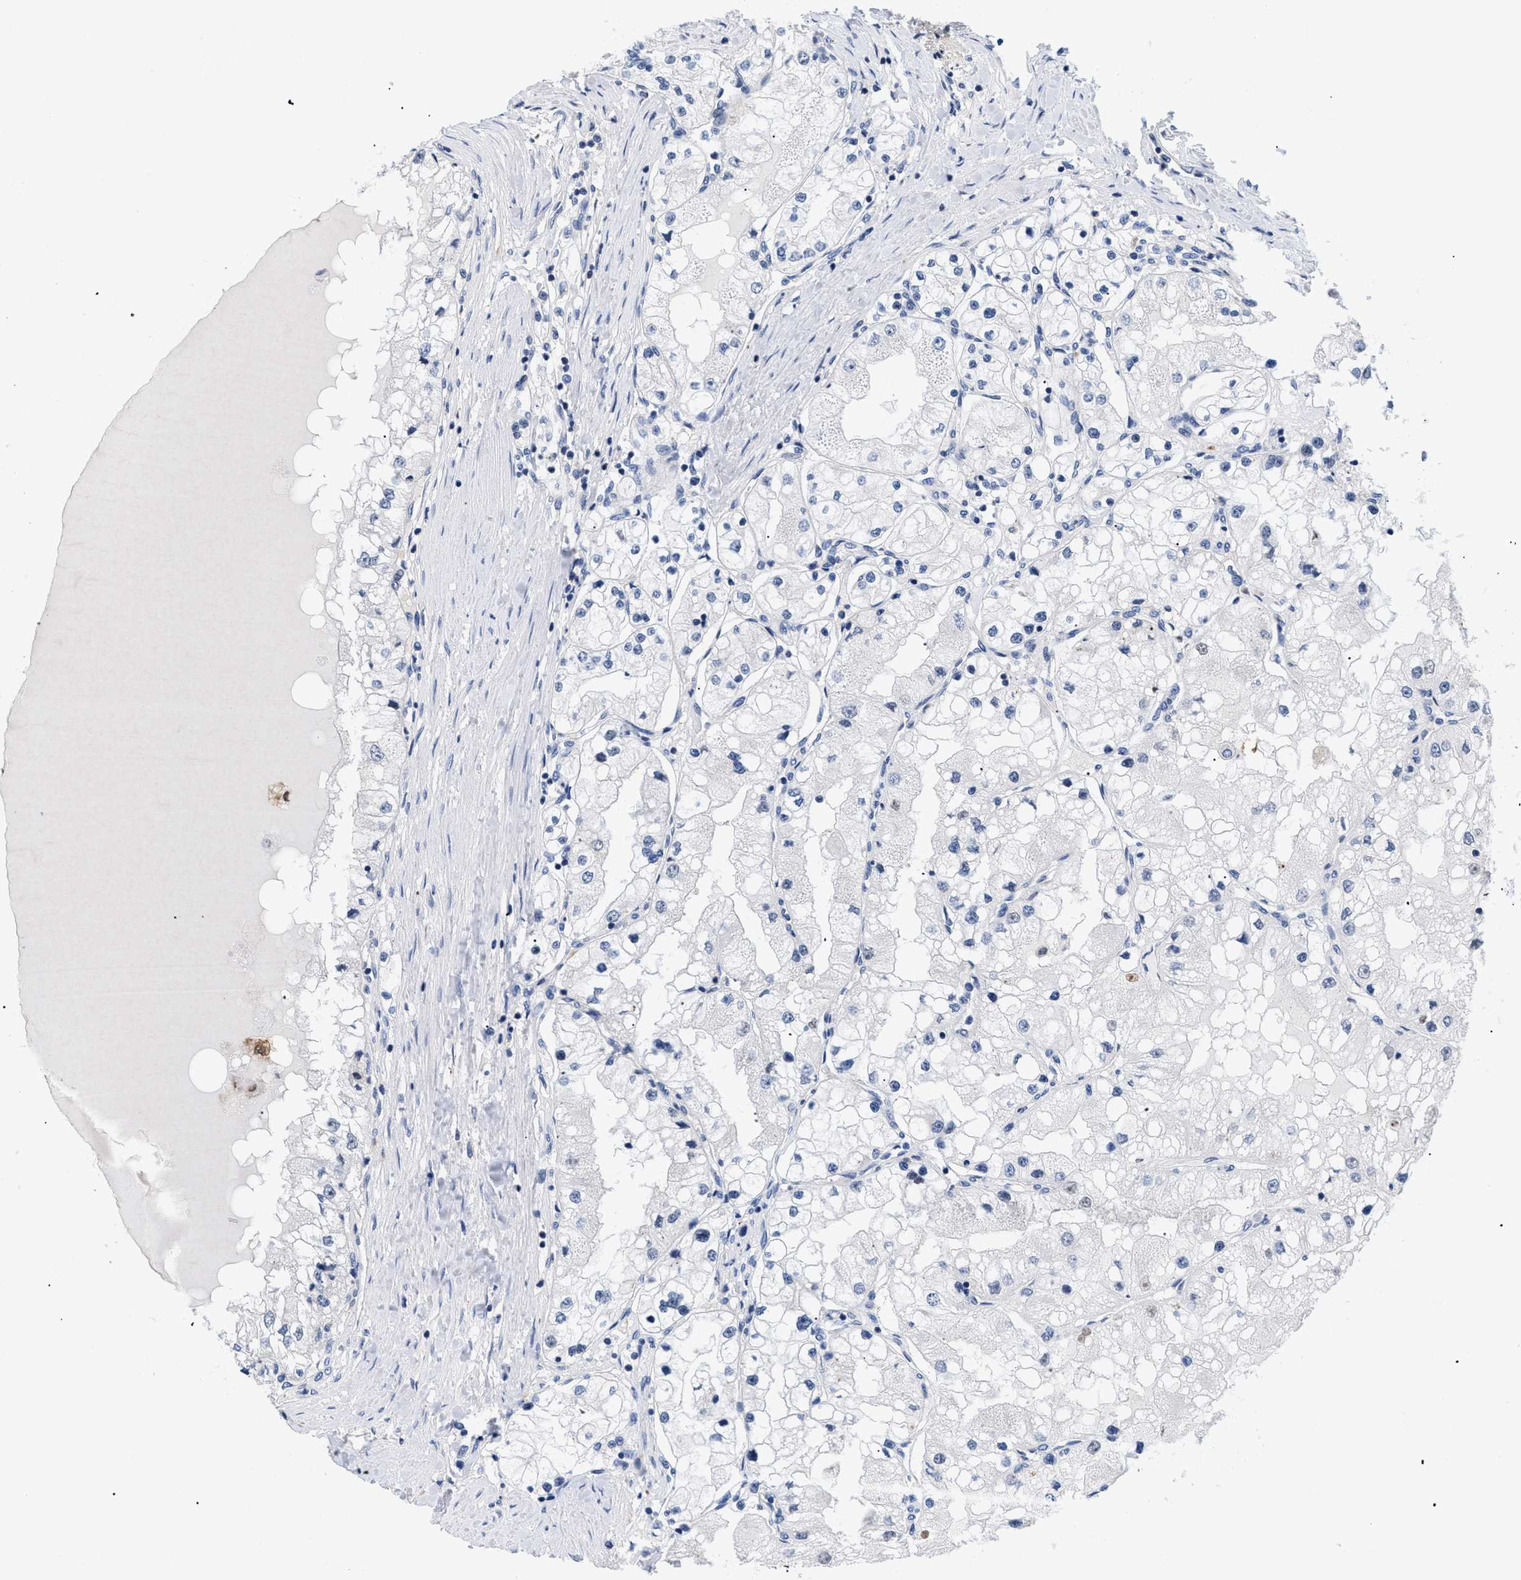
{"staining": {"intensity": "negative", "quantity": "none", "location": "none"}, "tissue": "renal cancer", "cell_type": "Tumor cells", "image_type": "cancer", "snomed": [{"axis": "morphology", "description": "Adenocarcinoma, NOS"}, {"axis": "topography", "description": "Kidney"}], "caption": "Tumor cells show no significant protein staining in renal adenocarcinoma. (Brightfield microscopy of DAB (3,3'-diaminobenzidine) immunohistochemistry (IHC) at high magnification).", "gene": "PITHD1", "patient": {"sex": "male", "age": 68}}